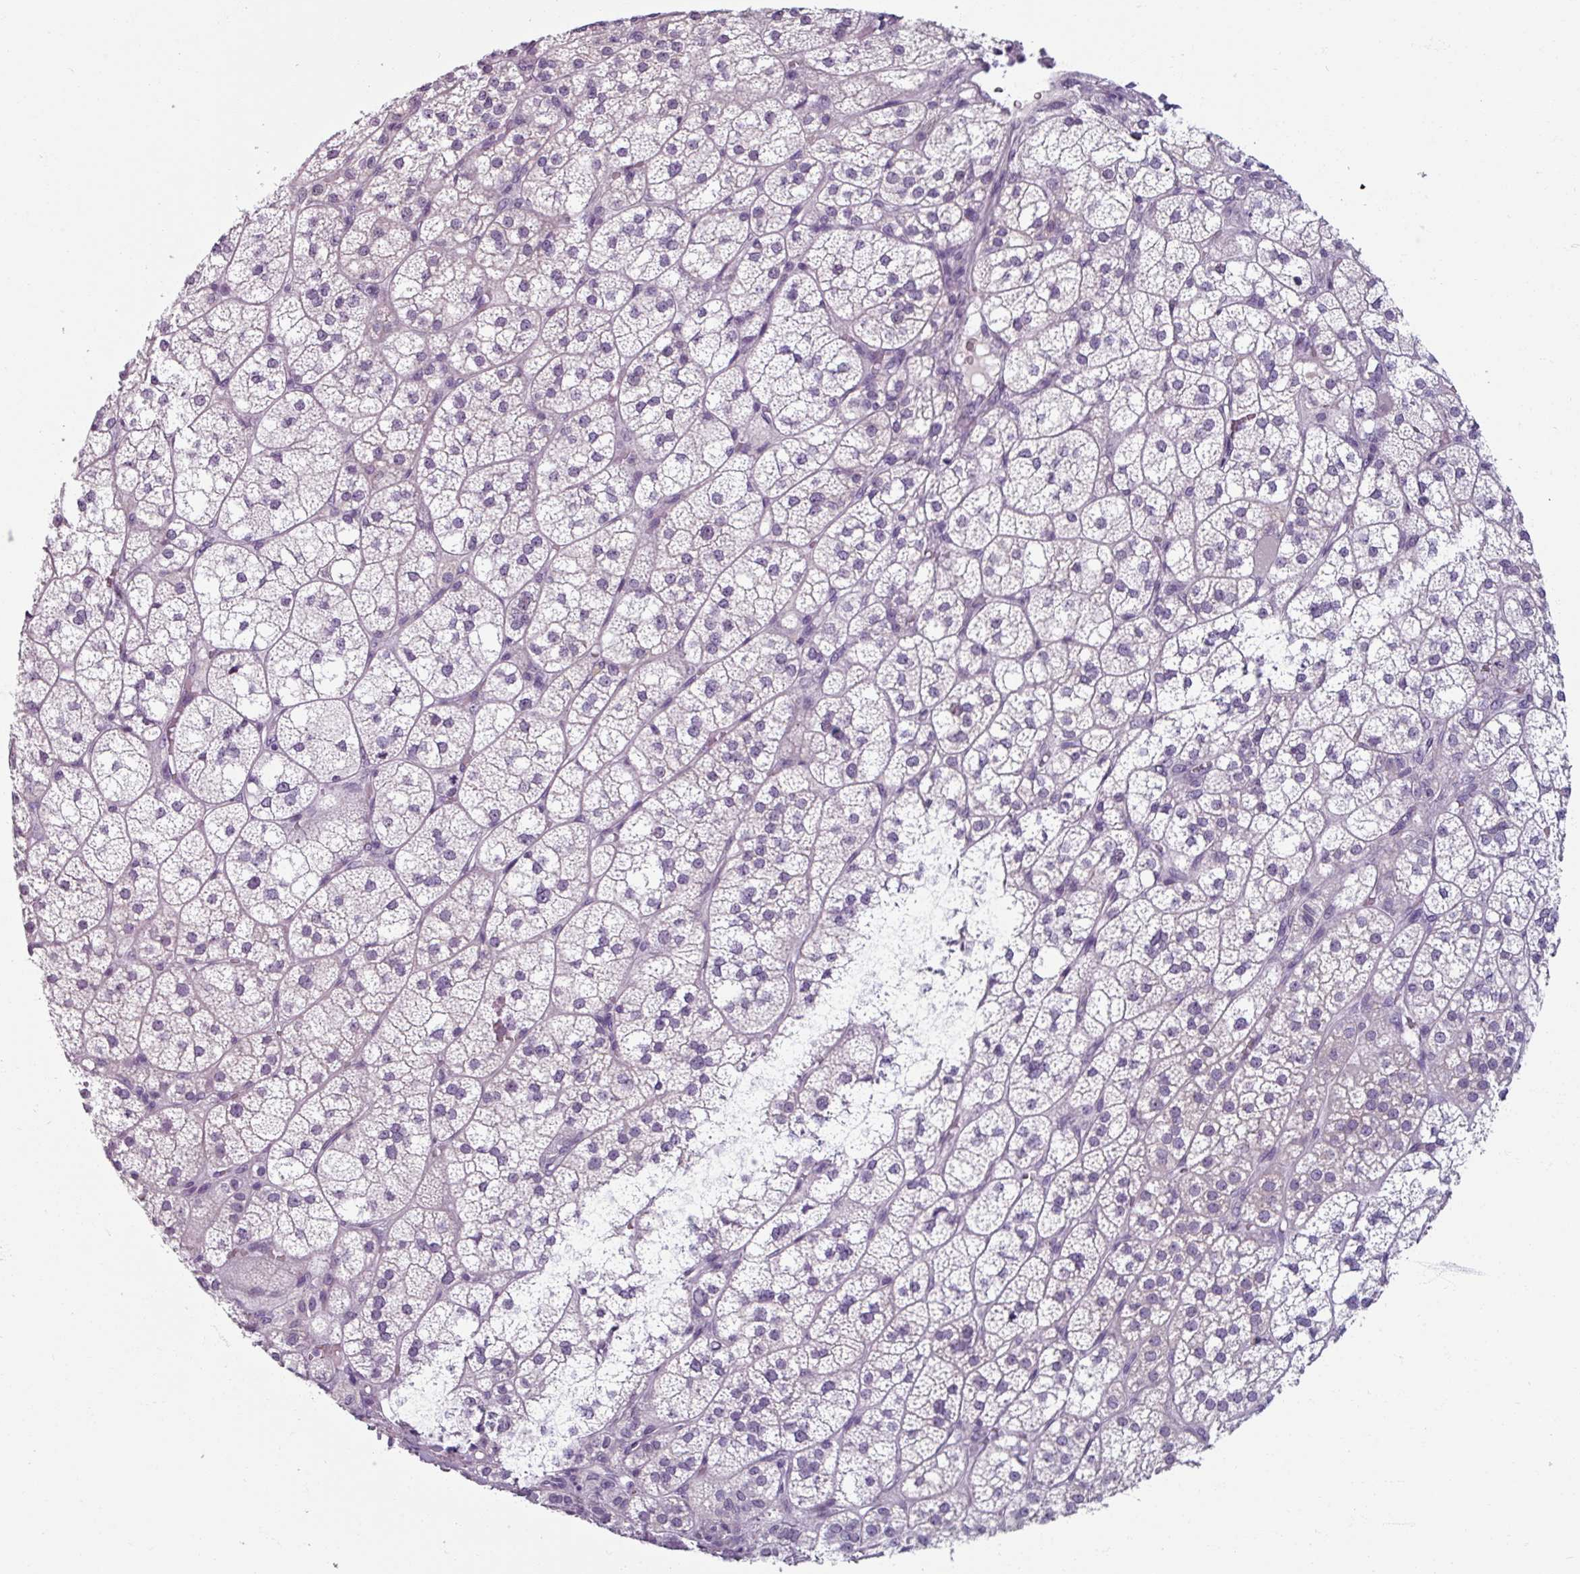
{"staining": {"intensity": "negative", "quantity": "none", "location": "none"}, "tissue": "adrenal gland", "cell_type": "Glandular cells", "image_type": "normal", "snomed": [{"axis": "morphology", "description": "Normal tissue, NOS"}, {"axis": "topography", "description": "Adrenal gland"}], "caption": "Immunohistochemical staining of normal adrenal gland displays no significant positivity in glandular cells. (DAB IHC, high magnification).", "gene": "SMIM11", "patient": {"sex": "female", "age": 60}}